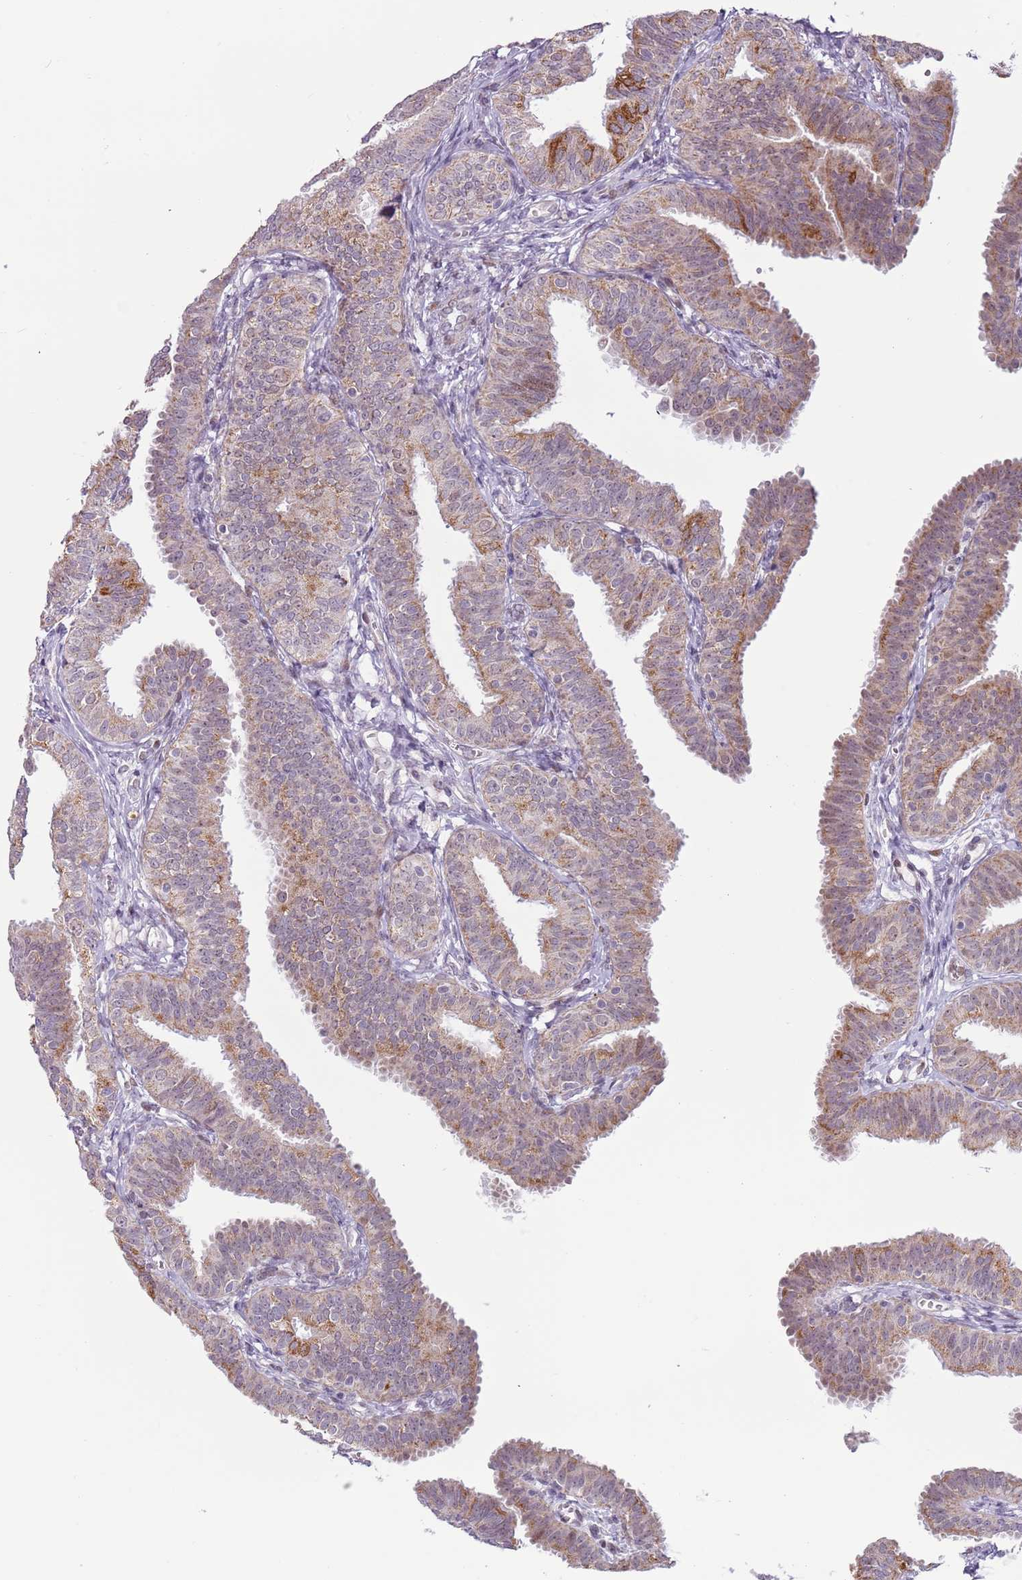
{"staining": {"intensity": "moderate", "quantity": "25%-75%", "location": "cytoplasmic/membranous"}, "tissue": "fallopian tube", "cell_type": "Glandular cells", "image_type": "normal", "snomed": [{"axis": "morphology", "description": "Normal tissue, NOS"}, {"axis": "topography", "description": "Fallopian tube"}], "caption": "A medium amount of moderate cytoplasmic/membranous staining is identified in about 25%-75% of glandular cells in normal fallopian tube.", "gene": "MLLT11", "patient": {"sex": "female", "age": 35}}